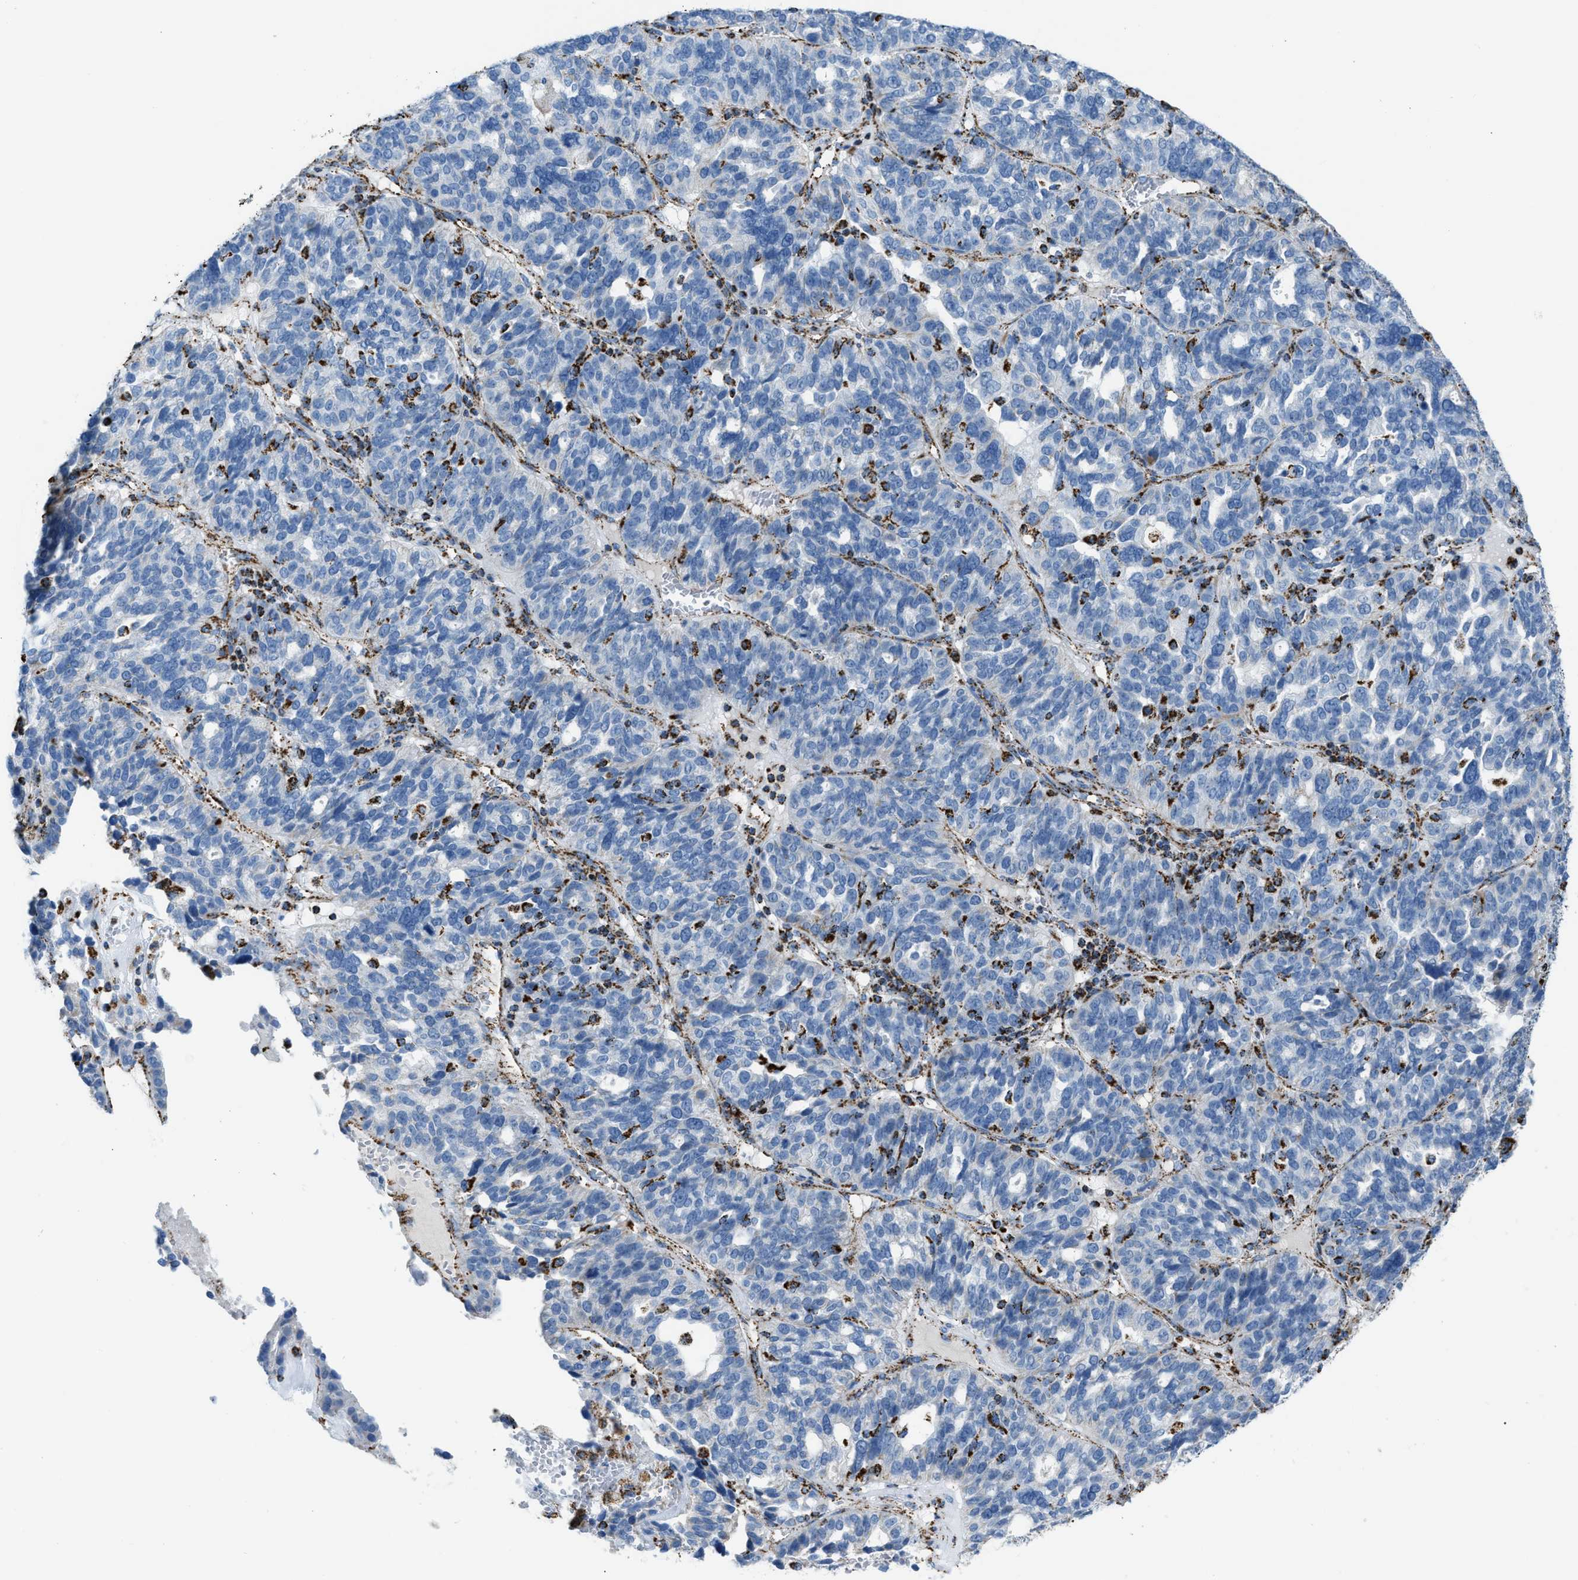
{"staining": {"intensity": "negative", "quantity": "none", "location": "none"}, "tissue": "ovarian cancer", "cell_type": "Tumor cells", "image_type": "cancer", "snomed": [{"axis": "morphology", "description": "Cystadenocarcinoma, serous, NOS"}, {"axis": "topography", "description": "Ovary"}], "caption": "Tumor cells show no significant protein positivity in serous cystadenocarcinoma (ovarian). (DAB immunohistochemistry visualized using brightfield microscopy, high magnification).", "gene": "ETFB", "patient": {"sex": "female", "age": 59}}